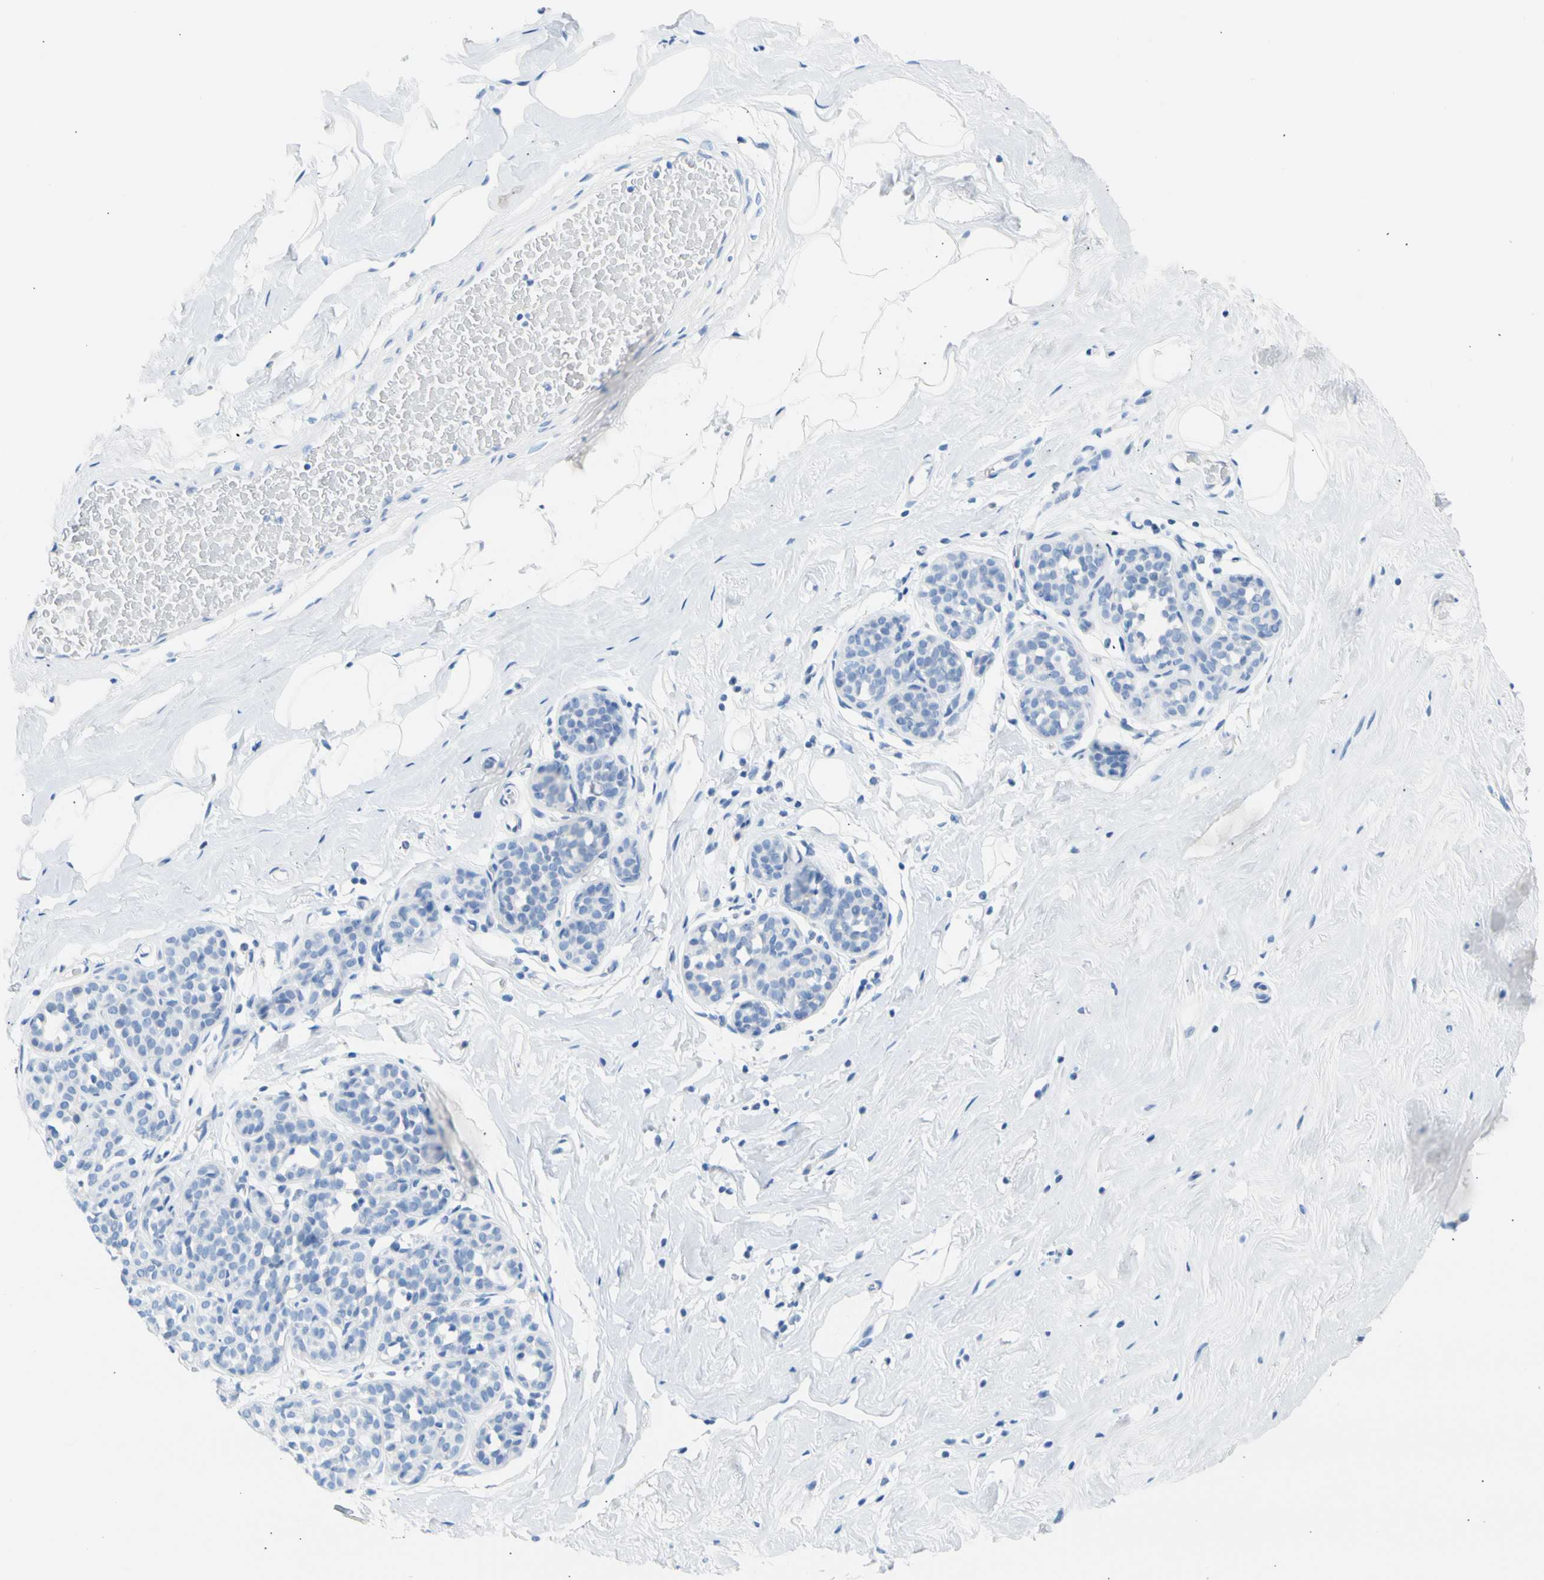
{"staining": {"intensity": "negative", "quantity": "none", "location": "none"}, "tissue": "breast", "cell_type": "Adipocytes", "image_type": "normal", "snomed": [{"axis": "morphology", "description": "Normal tissue, NOS"}, {"axis": "topography", "description": "Breast"}], "caption": "This histopathology image is of unremarkable breast stained with immunohistochemistry to label a protein in brown with the nuclei are counter-stained blue. There is no expression in adipocytes.", "gene": "CEL", "patient": {"sex": "female", "age": 75}}